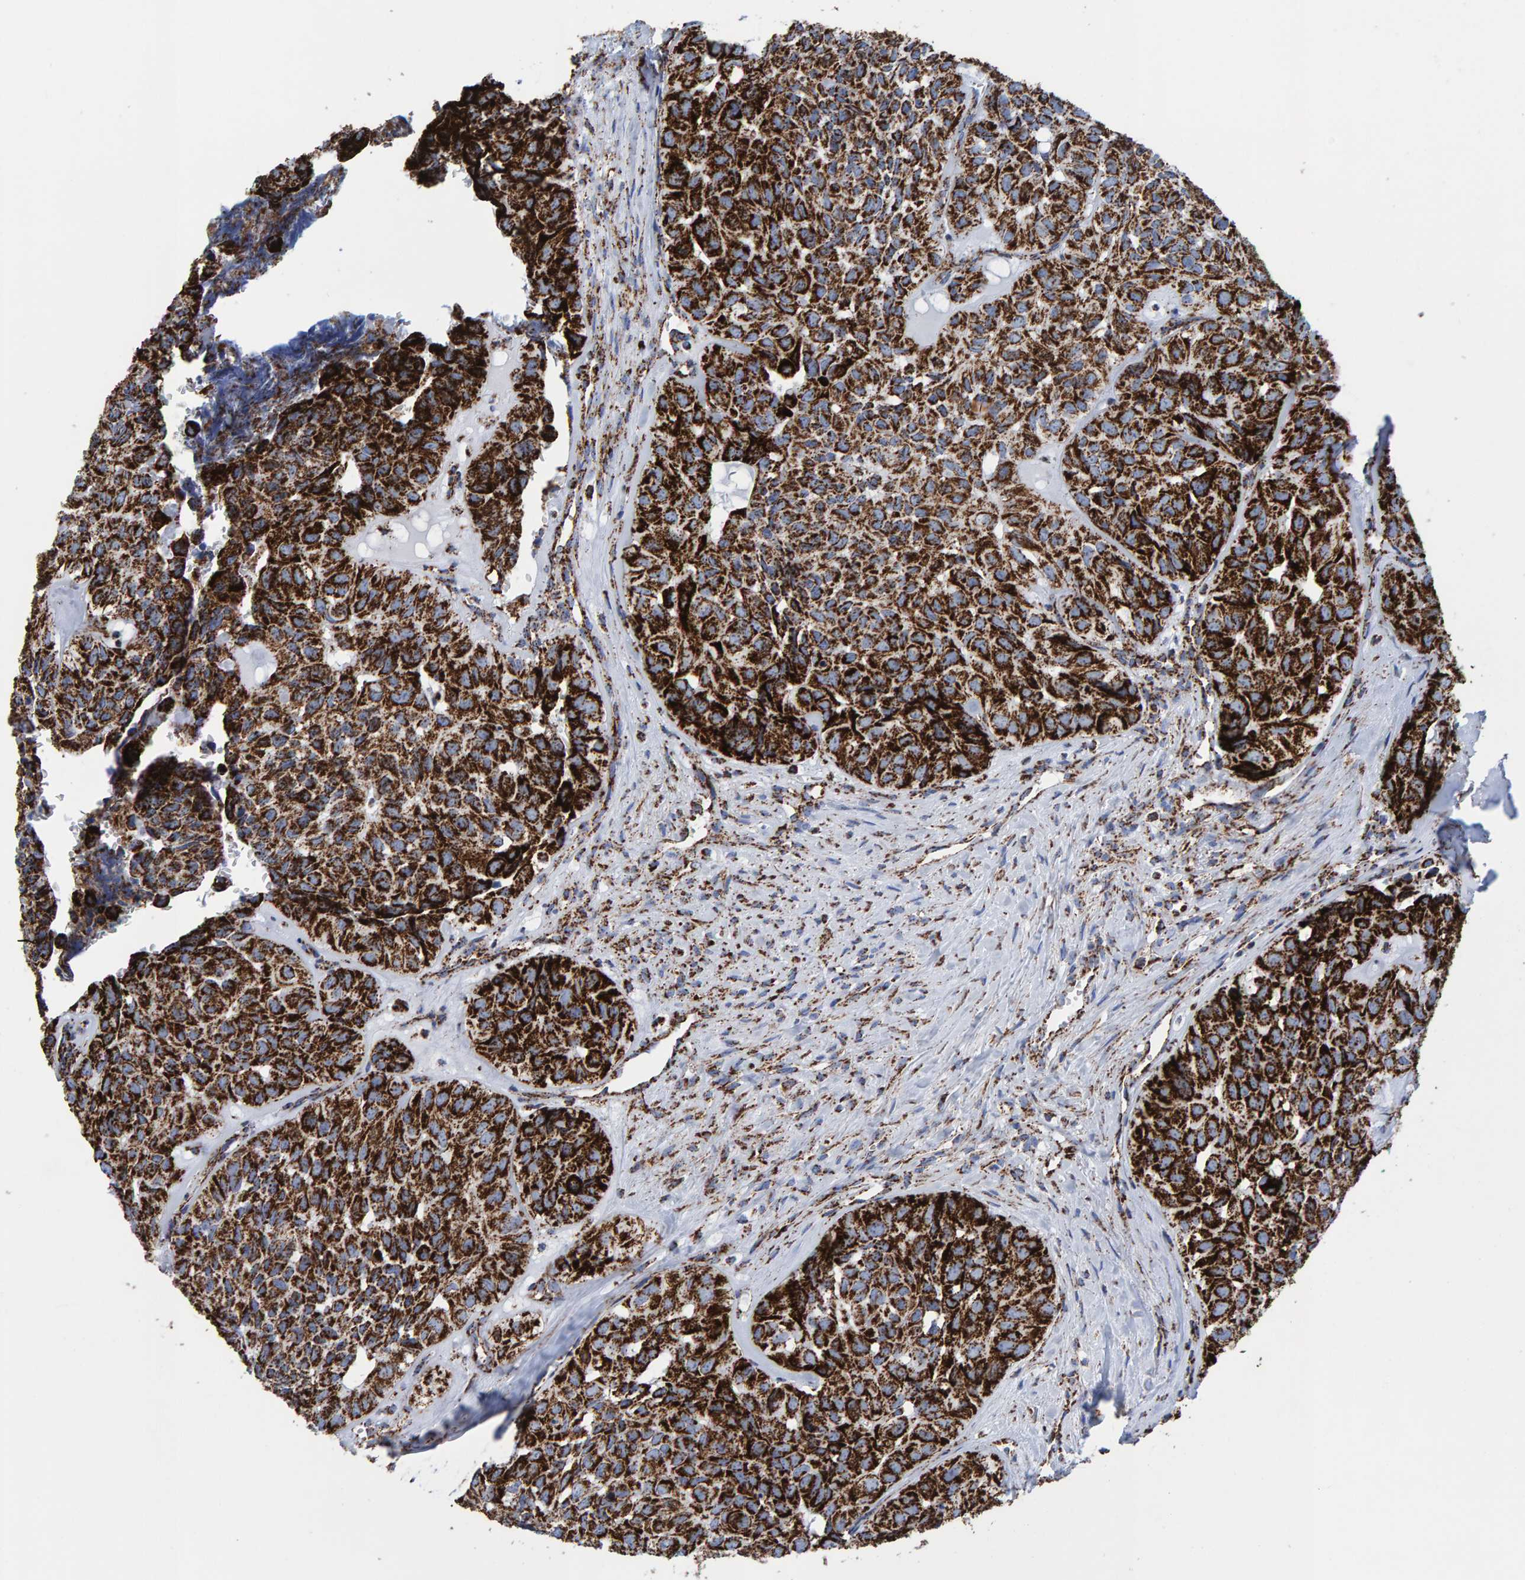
{"staining": {"intensity": "strong", "quantity": ">75%", "location": "cytoplasmic/membranous"}, "tissue": "head and neck cancer", "cell_type": "Tumor cells", "image_type": "cancer", "snomed": [{"axis": "morphology", "description": "Adenocarcinoma, NOS"}, {"axis": "topography", "description": "Salivary gland, NOS"}, {"axis": "topography", "description": "Head-Neck"}], "caption": "Immunohistochemistry of human head and neck cancer demonstrates high levels of strong cytoplasmic/membranous expression in approximately >75% of tumor cells.", "gene": "ENSG00000262660", "patient": {"sex": "female", "age": 76}}